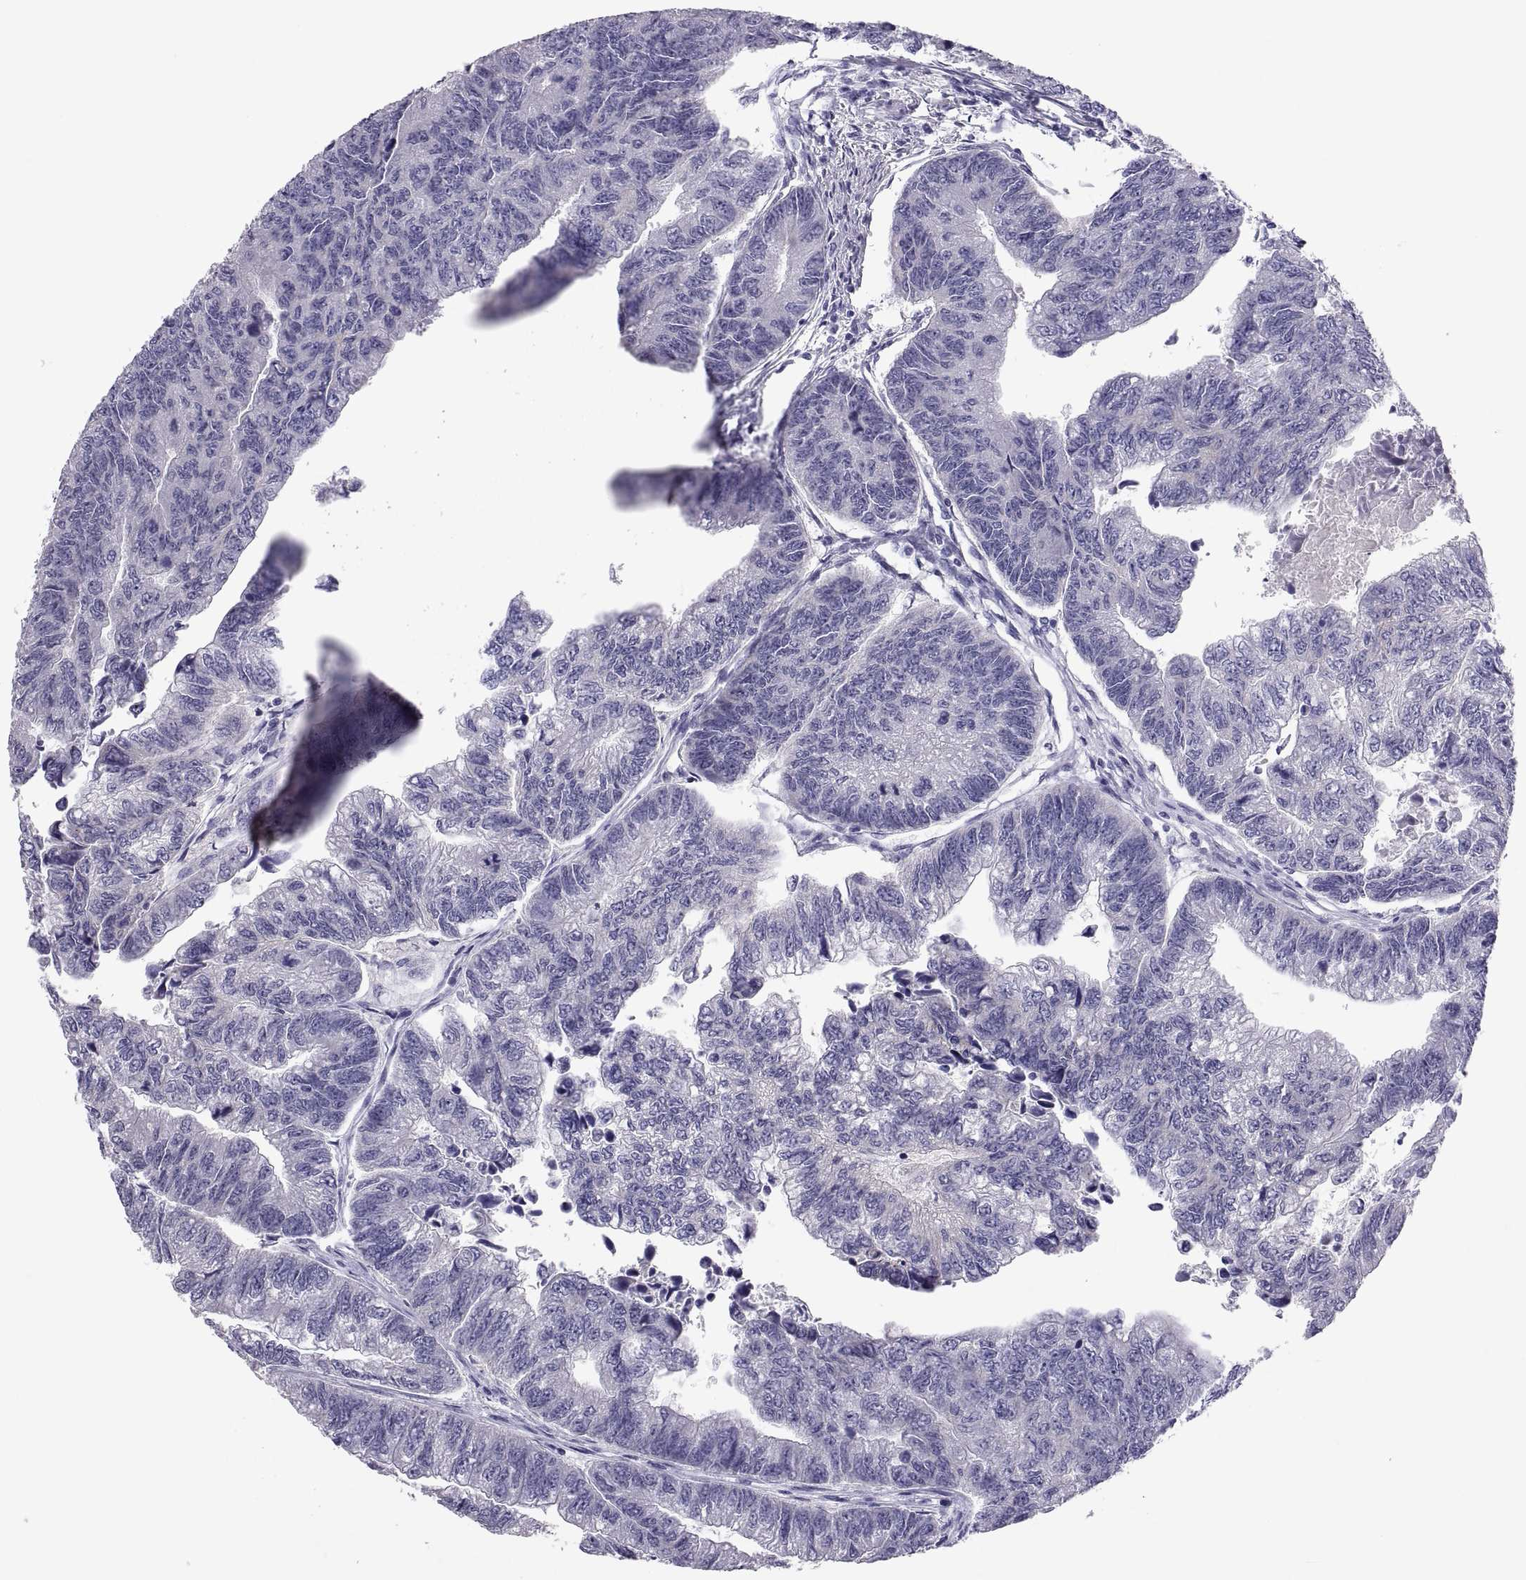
{"staining": {"intensity": "negative", "quantity": "none", "location": "none"}, "tissue": "colorectal cancer", "cell_type": "Tumor cells", "image_type": "cancer", "snomed": [{"axis": "morphology", "description": "Adenocarcinoma, NOS"}, {"axis": "topography", "description": "Colon"}], "caption": "Colorectal cancer was stained to show a protein in brown. There is no significant positivity in tumor cells.", "gene": "IGSF1", "patient": {"sex": "female", "age": 65}}